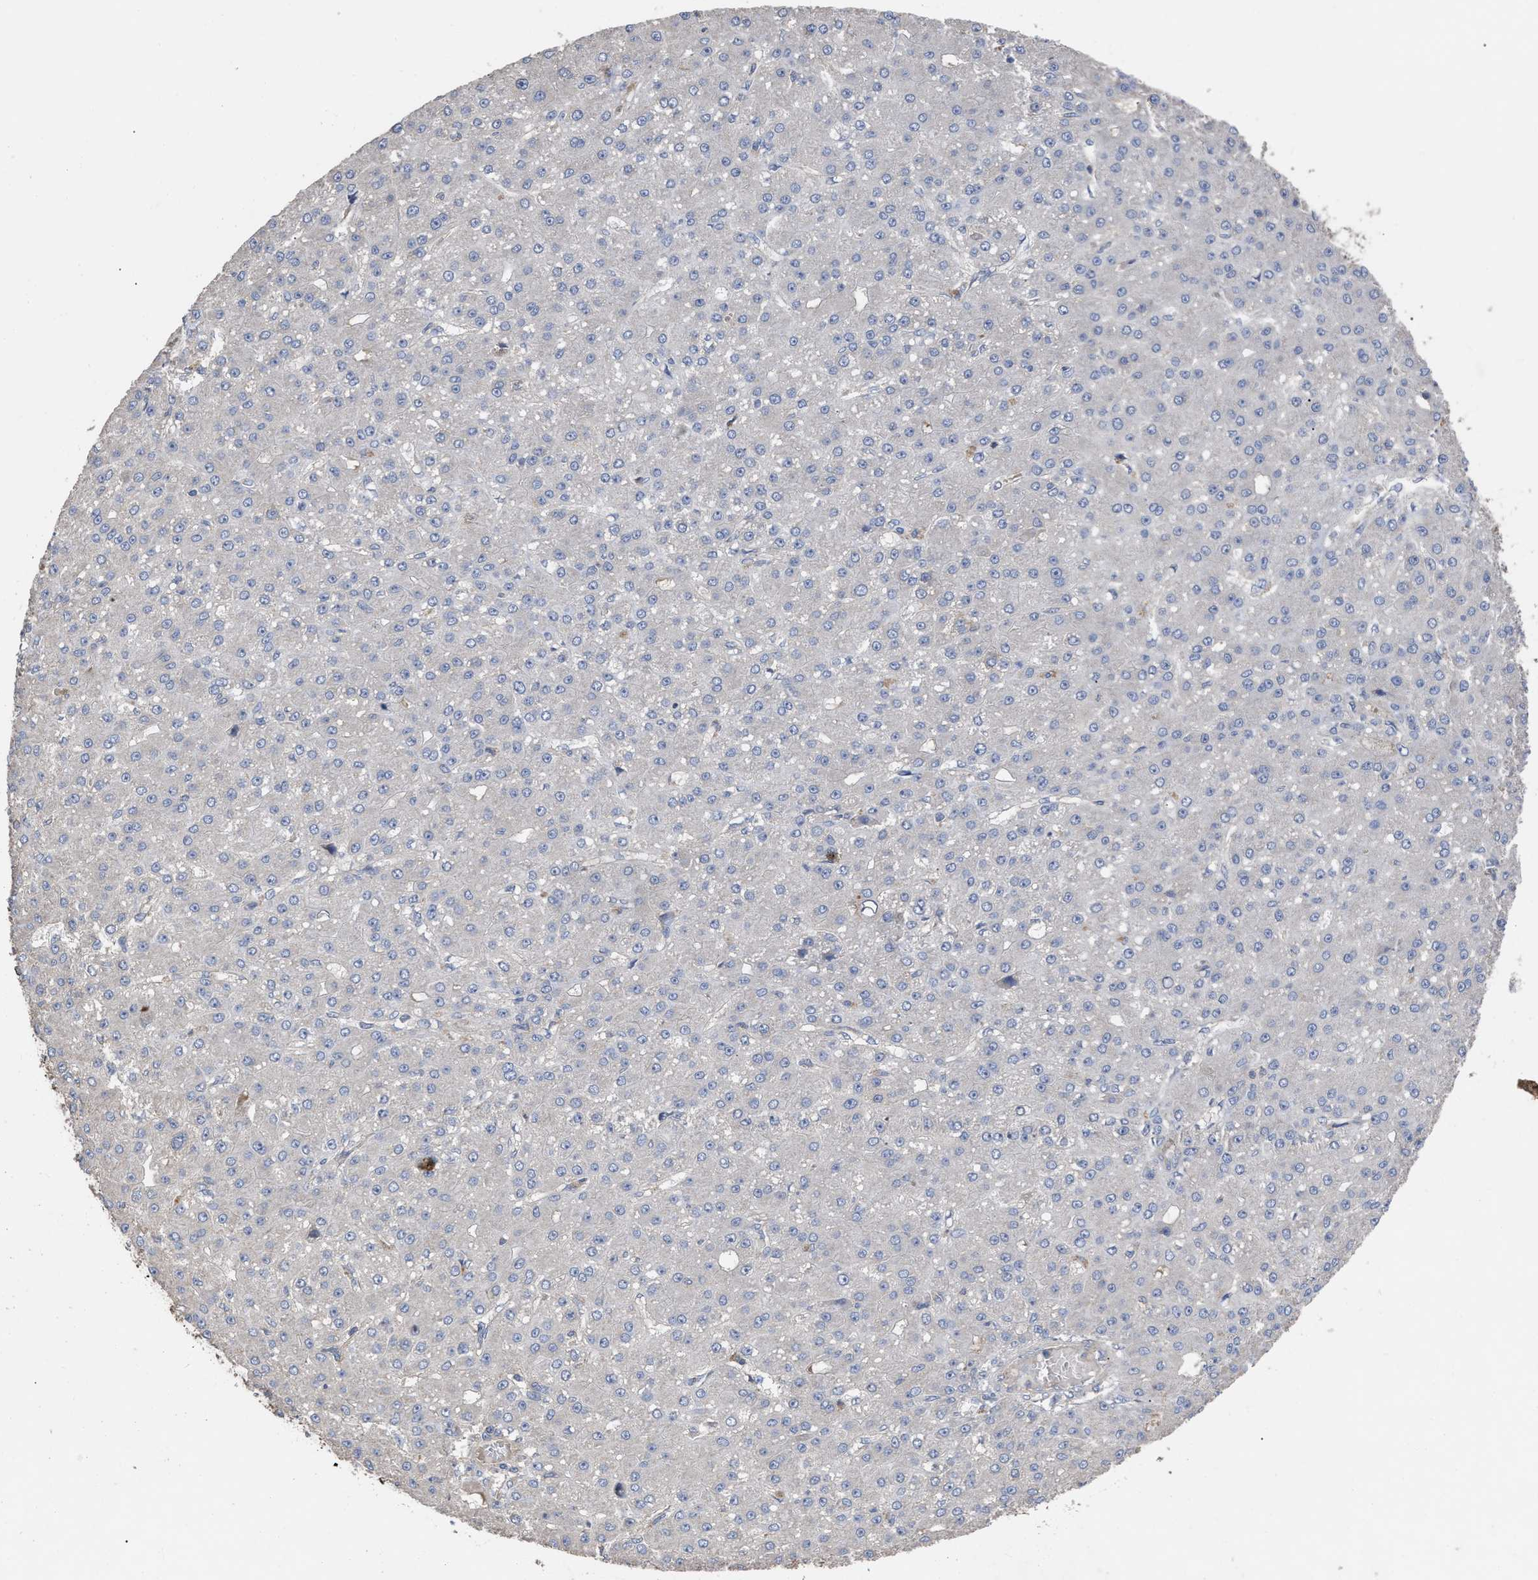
{"staining": {"intensity": "negative", "quantity": "none", "location": "none"}, "tissue": "liver cancer", "cell_type": "Tumor cells", "image_type": "cancer", "snomed": [{"axis": "morphology", "description": "Carcinoma, Hepatocellular, NOS"}, {"axis": "topography", "description": "Liver"}], "caption": "A micrograph of hepatocellular carcinoma (liver) stained for a protein displays no brown staining in tumor cells.", "gene": "BTN2A1", "patient": {"sex": "male", "age": 67}}